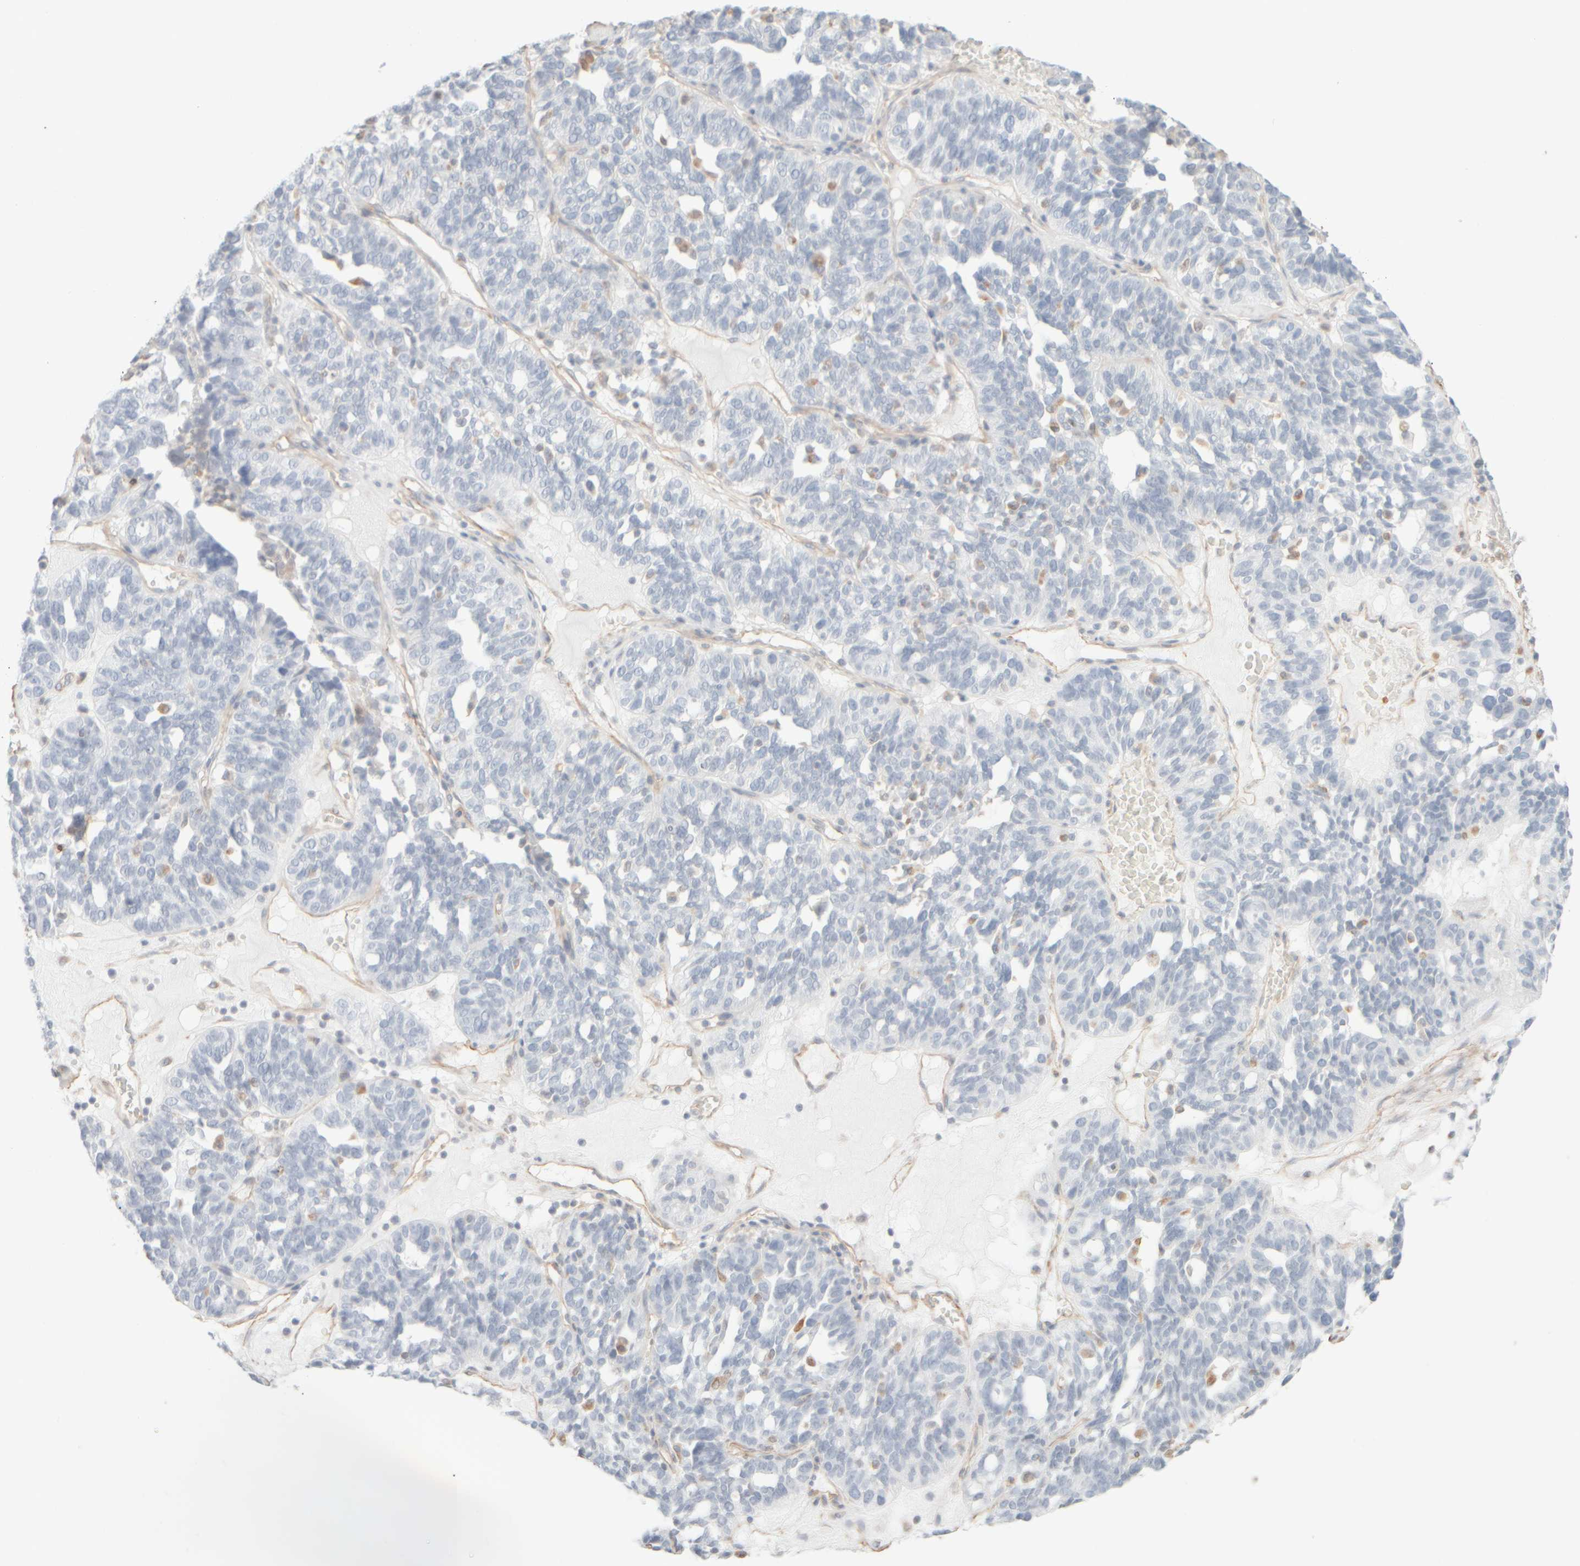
{"staining": {"intensity": "negative", "quantity": "none", "location": "none"}, "tissue": "ovarian cancer", "cell_type": "Tumor cells", "image_type": "cancer", "snomed": [{"axis": "morphology", "description": "Cystadenocarcinoma, serous, NOS"}, {"axis": "topography", "description": "Ovary"}], "caption": "An immunohistochemistry (IHC) image of ovarian cancer (serous cystadenocarcinoma) is shown. There is no staining in tumor cells of ovarian cancer (serous cystadenocarcinoma).", "gene": "KRT15", "patient": {"sex": "female", "age": 59}}